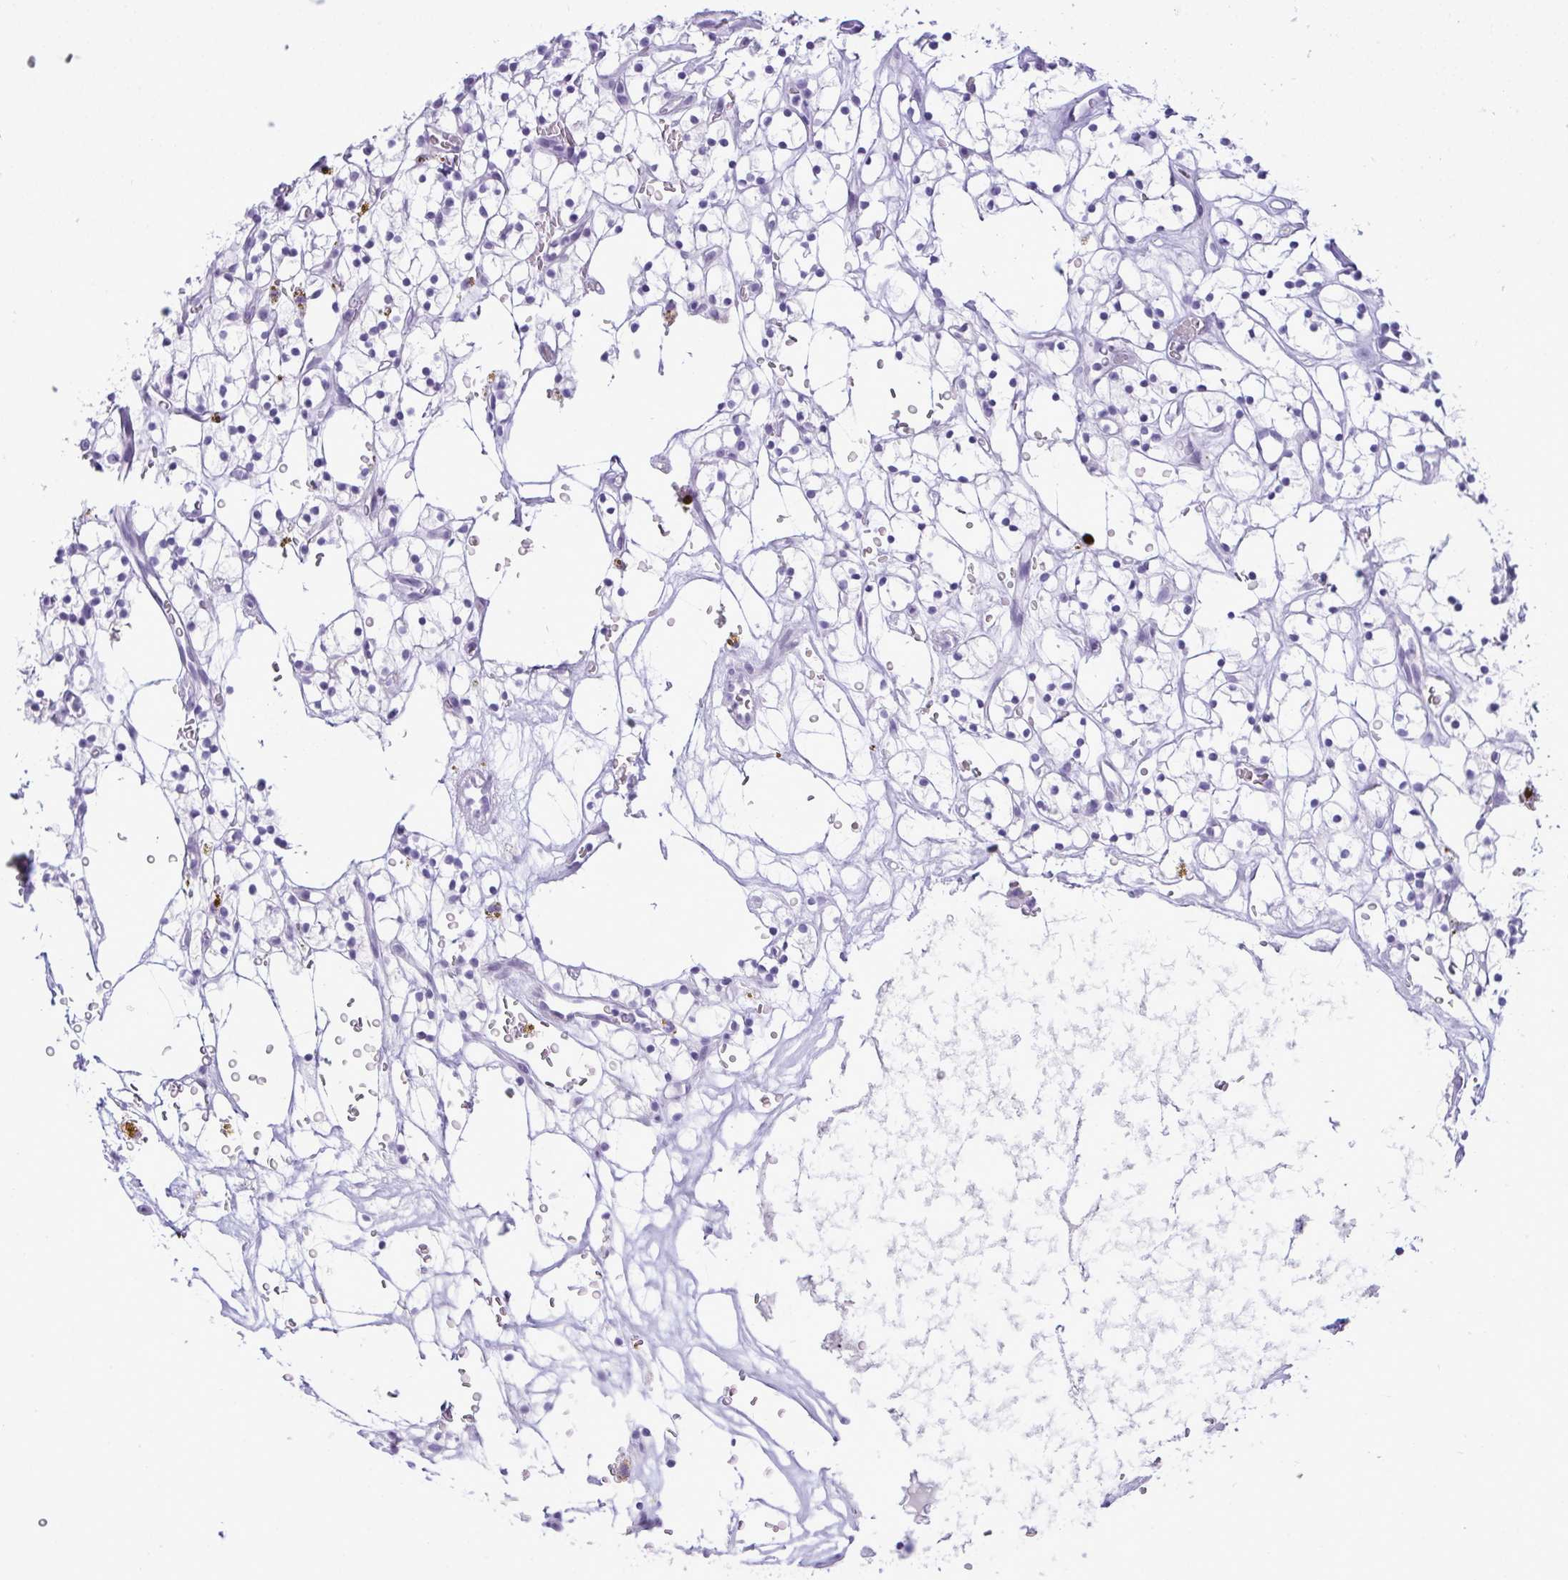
{"staining": {"intensity": "negative", "quantity": "none", "location": "none"}, "tissue": "renal cancer", "cell_type": "Tumor cells", "image_type": "cancer", "snomed": [{"axis": "morphology", "description": "Adenocarcinoma, NOS"}, {"axis": "topography", "description": "Kidney"}], "caption": "This is an immunohistochemistry (IHC) photomicrograph of human renal cancer (adenocarcinoma). There is no staining in tumor cells.", "gene": "ELN", "patient": {"sex": "female", "age": 64}}